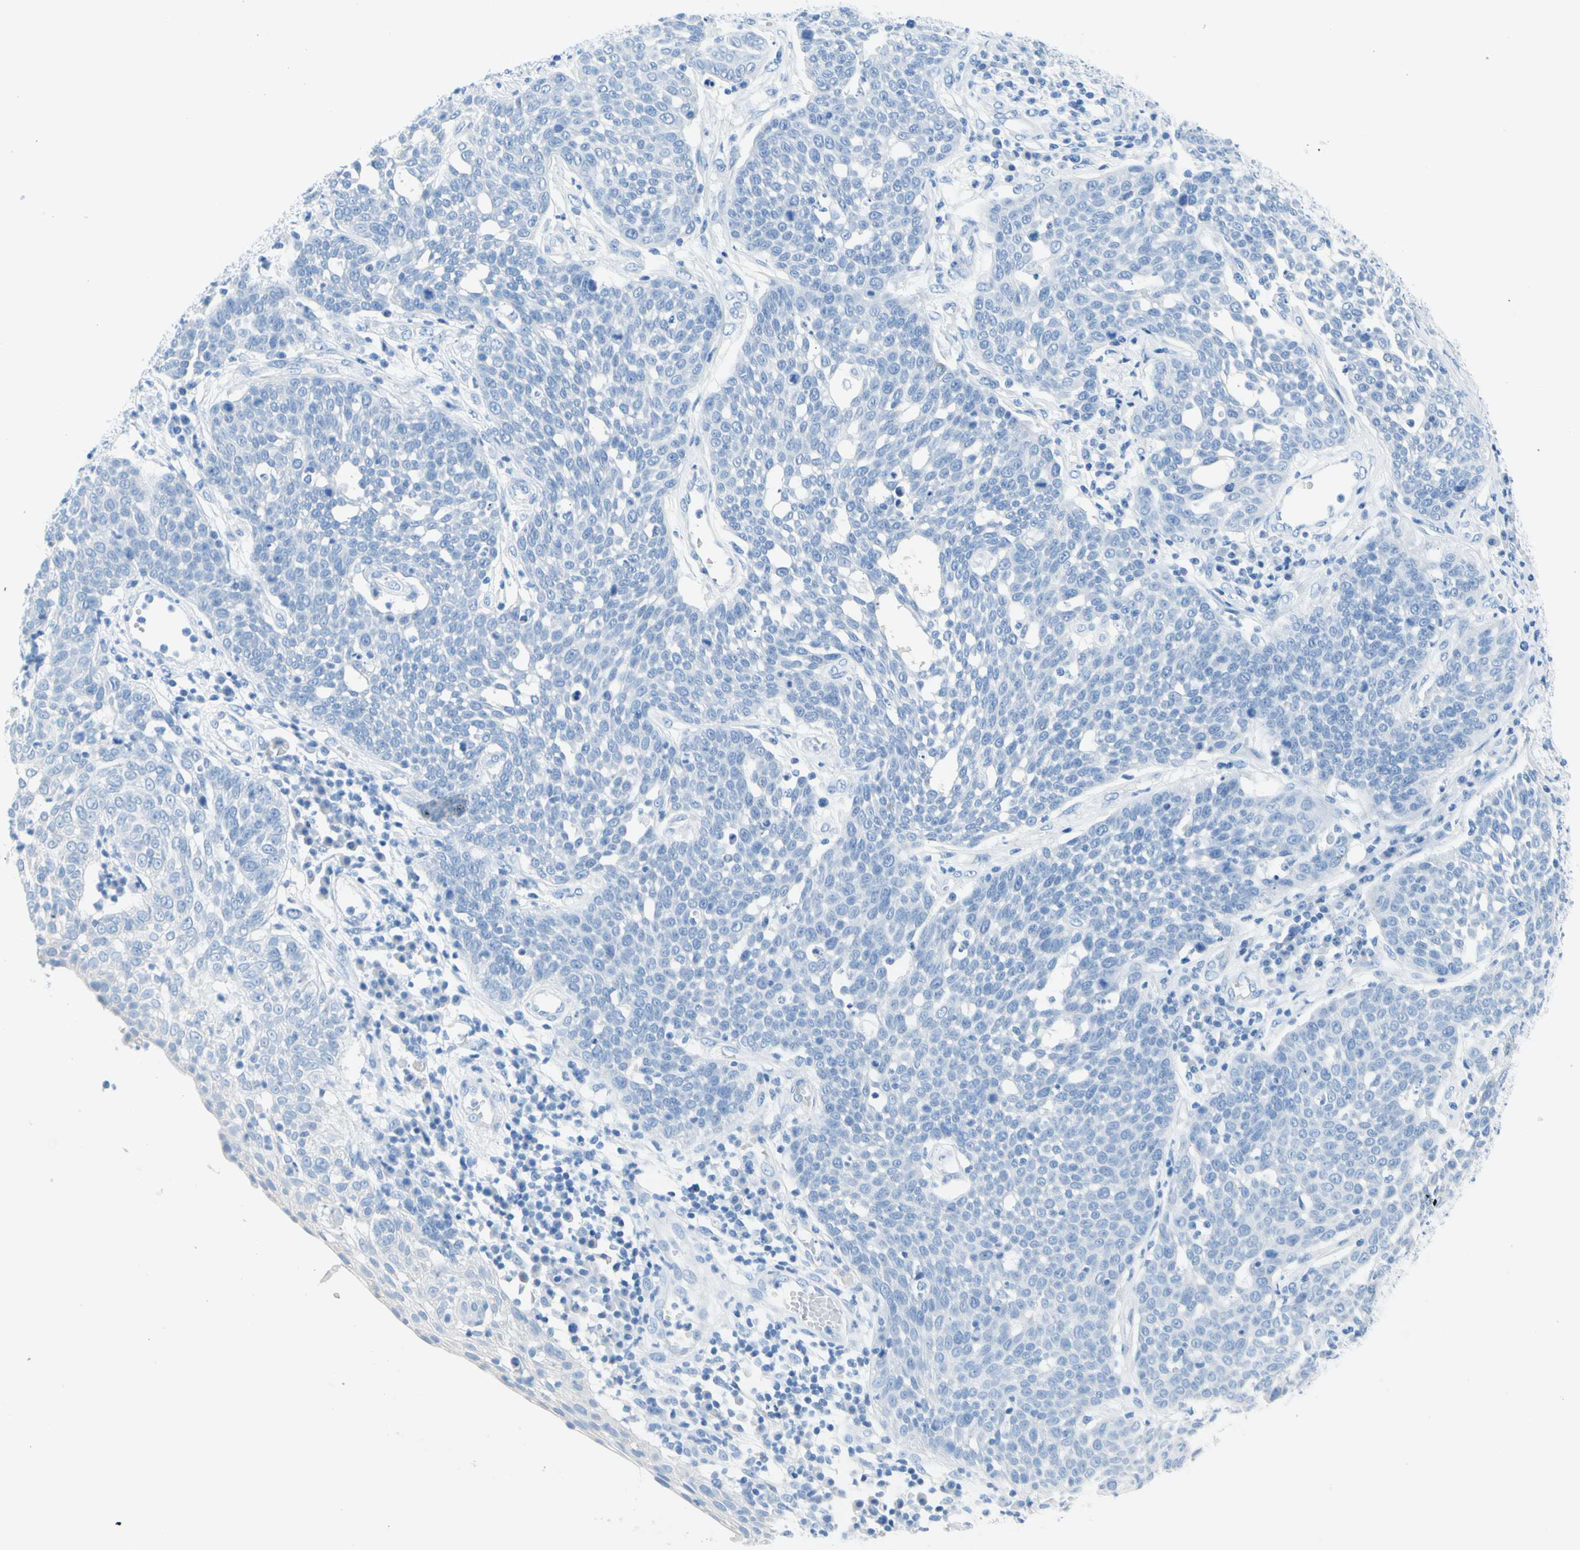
{"staining": {"intensity": "negative", "quantity": "none", "location": "none"}, "tissue": "cervical cancer", "cell_type": "Tumor cells", "image_type": "cancer", "snomed": [{"axis": "morphology", "description": "Squamous cell carcinoma, NOS"}, {"axis": "topography", "description": "Cervix"}], "caption": "There is no significant positivity in tumor cells of cervical cancer.", "gene": "CEL", "patient": {"sex": "female", "age": 34}}